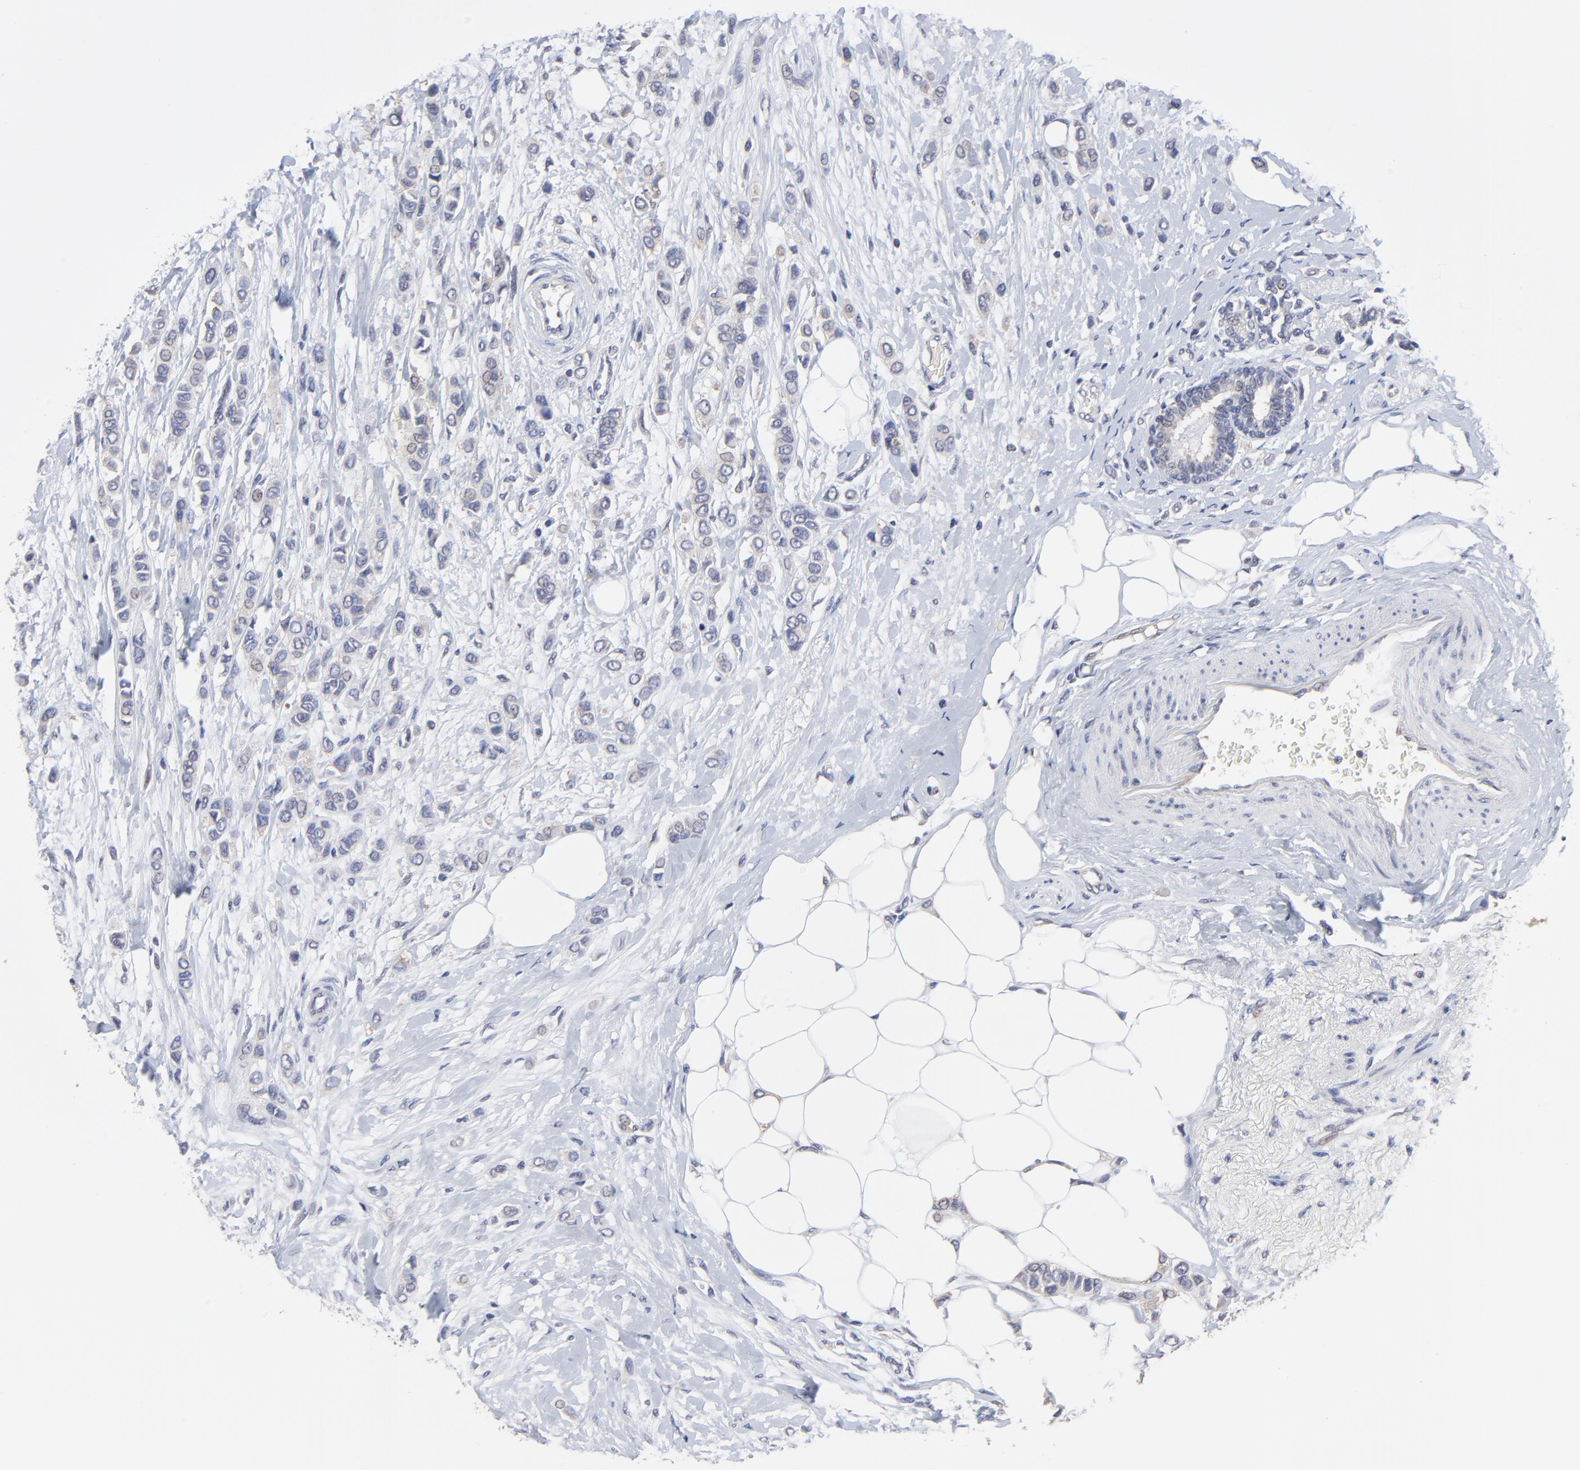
{"staining": {"intensity": "weak", "quantity": "<25%", "location": "cytoplasmic/membranous"}, "tissue": "breast cancer", "cell_type": "Tumor cells", "image_type": "cancer", "snomed": [{"axis": "morphology", "description": "Lobular carcinoma"}, {"axis": "topography", "description": "Breast"}], "caption": "This is an IHC photomicrograph of human breast cancer. There is no expression in tumor cells.", "gene": "CCT2", "patient": {"sex": "female", "age": 51}}